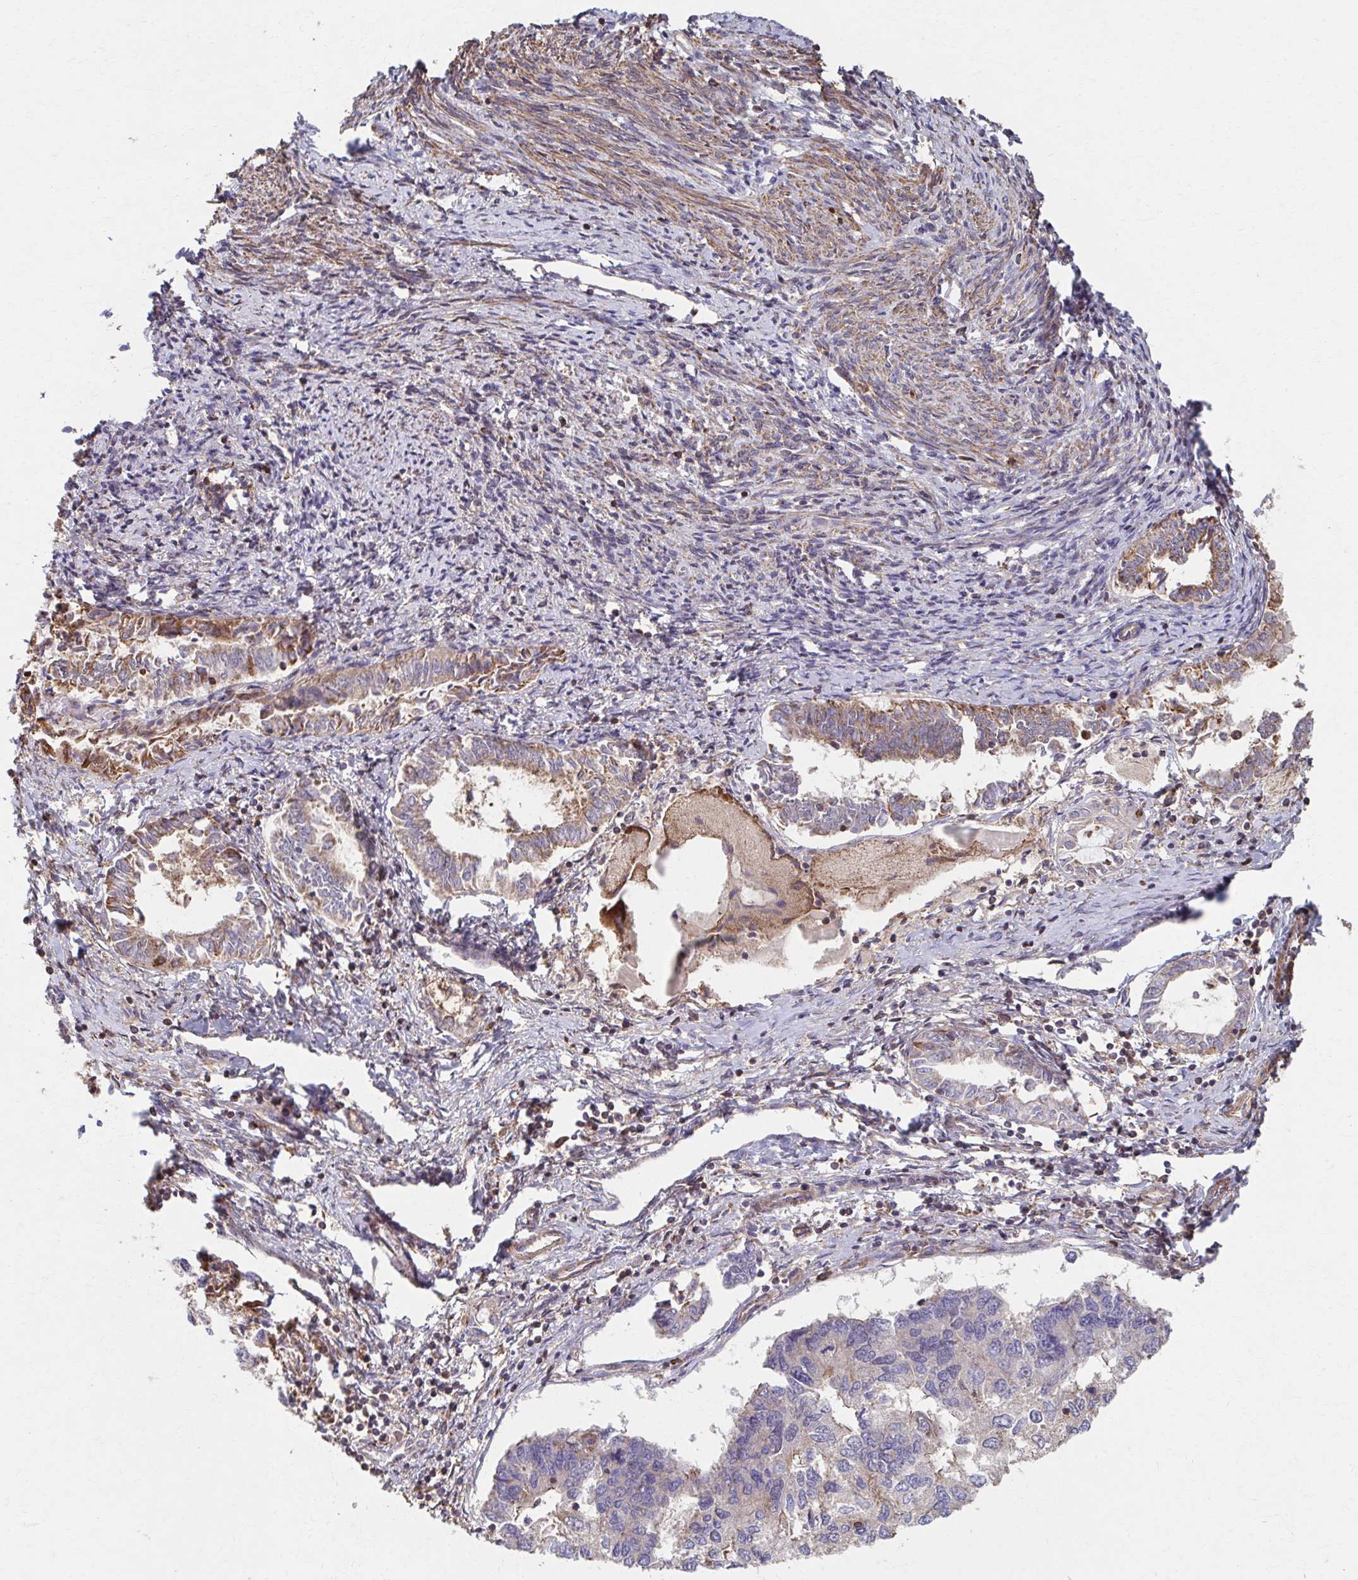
{"staining": {"intensity": "moderate", "quantity": ">75%", "location": "cytoplasmic/membranous"}, "tissue": "endometrial cancer", "cell_type": "Tumor cells", "image_type": "cancer", "snomed": [{"axis": "morphology", "description": "Carcinoma, NOS"}, {"axis": "topography", "description": "Uterus"}], "caption": "This micrograph displays IHC staining of human endometrial cancer, with medium moderate cytoplasmic/membranous positivity in about >75% of tumor cells.", "gene": "KLHL34", "patient": {"sex": "female", "age": 76}}